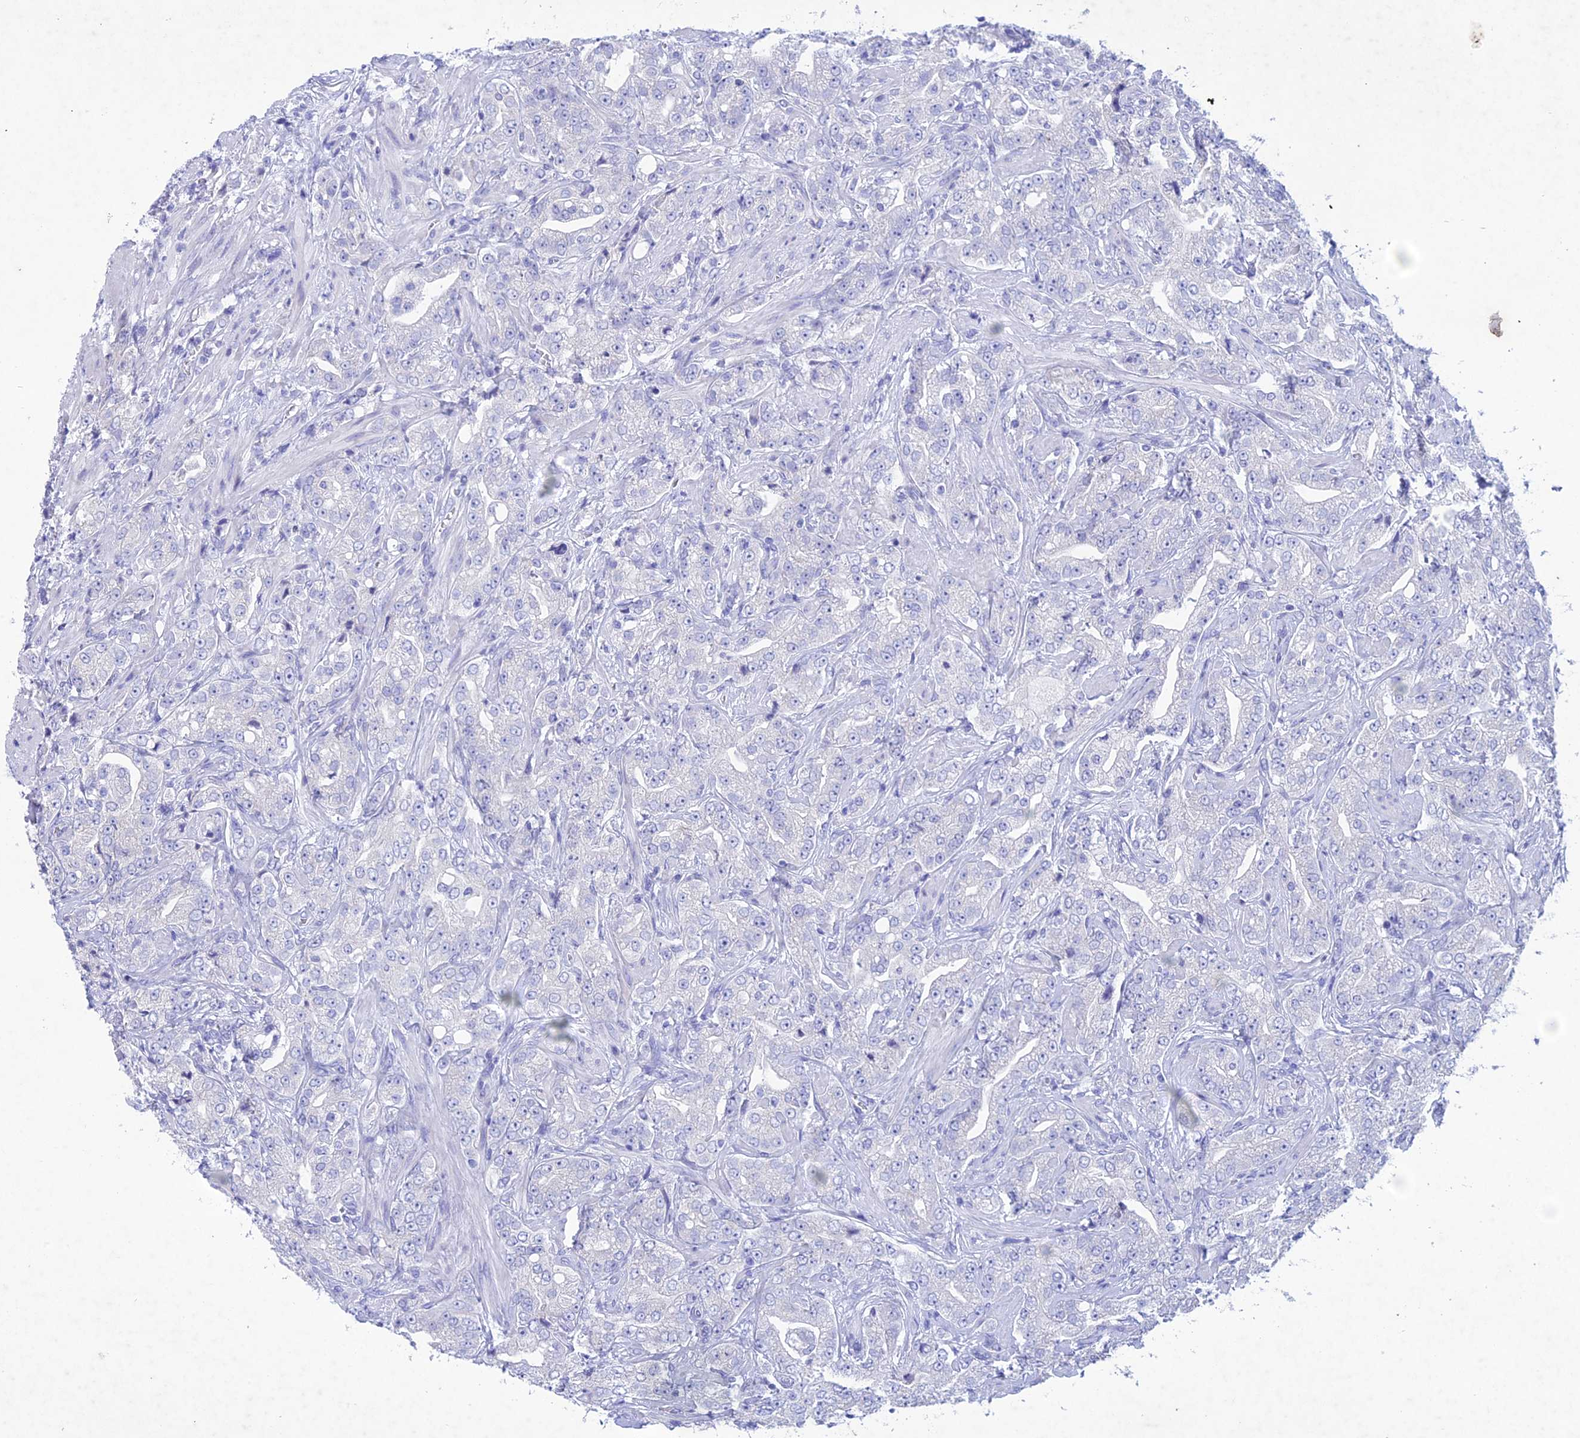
{"staining": {"intensity": "negative", "quantity": "none", "location": "none"}, "tissue": "prostate cancer", "cell_type": "Tumor cells", "image_type": "cancer", "snomed": [{"axis": "morphology", "description": "Adenocarcinoma, Low grade"}, {"axis": "topography", "description": "Prostate"}], "caption": "This is an immunohistochemistry photomicrograph of adenocarcinoma (low-grade) (prostate). There is no expression in tumor cells.", "gene": "BTBD19", "patient": {"sex": "male", "age": 67}}